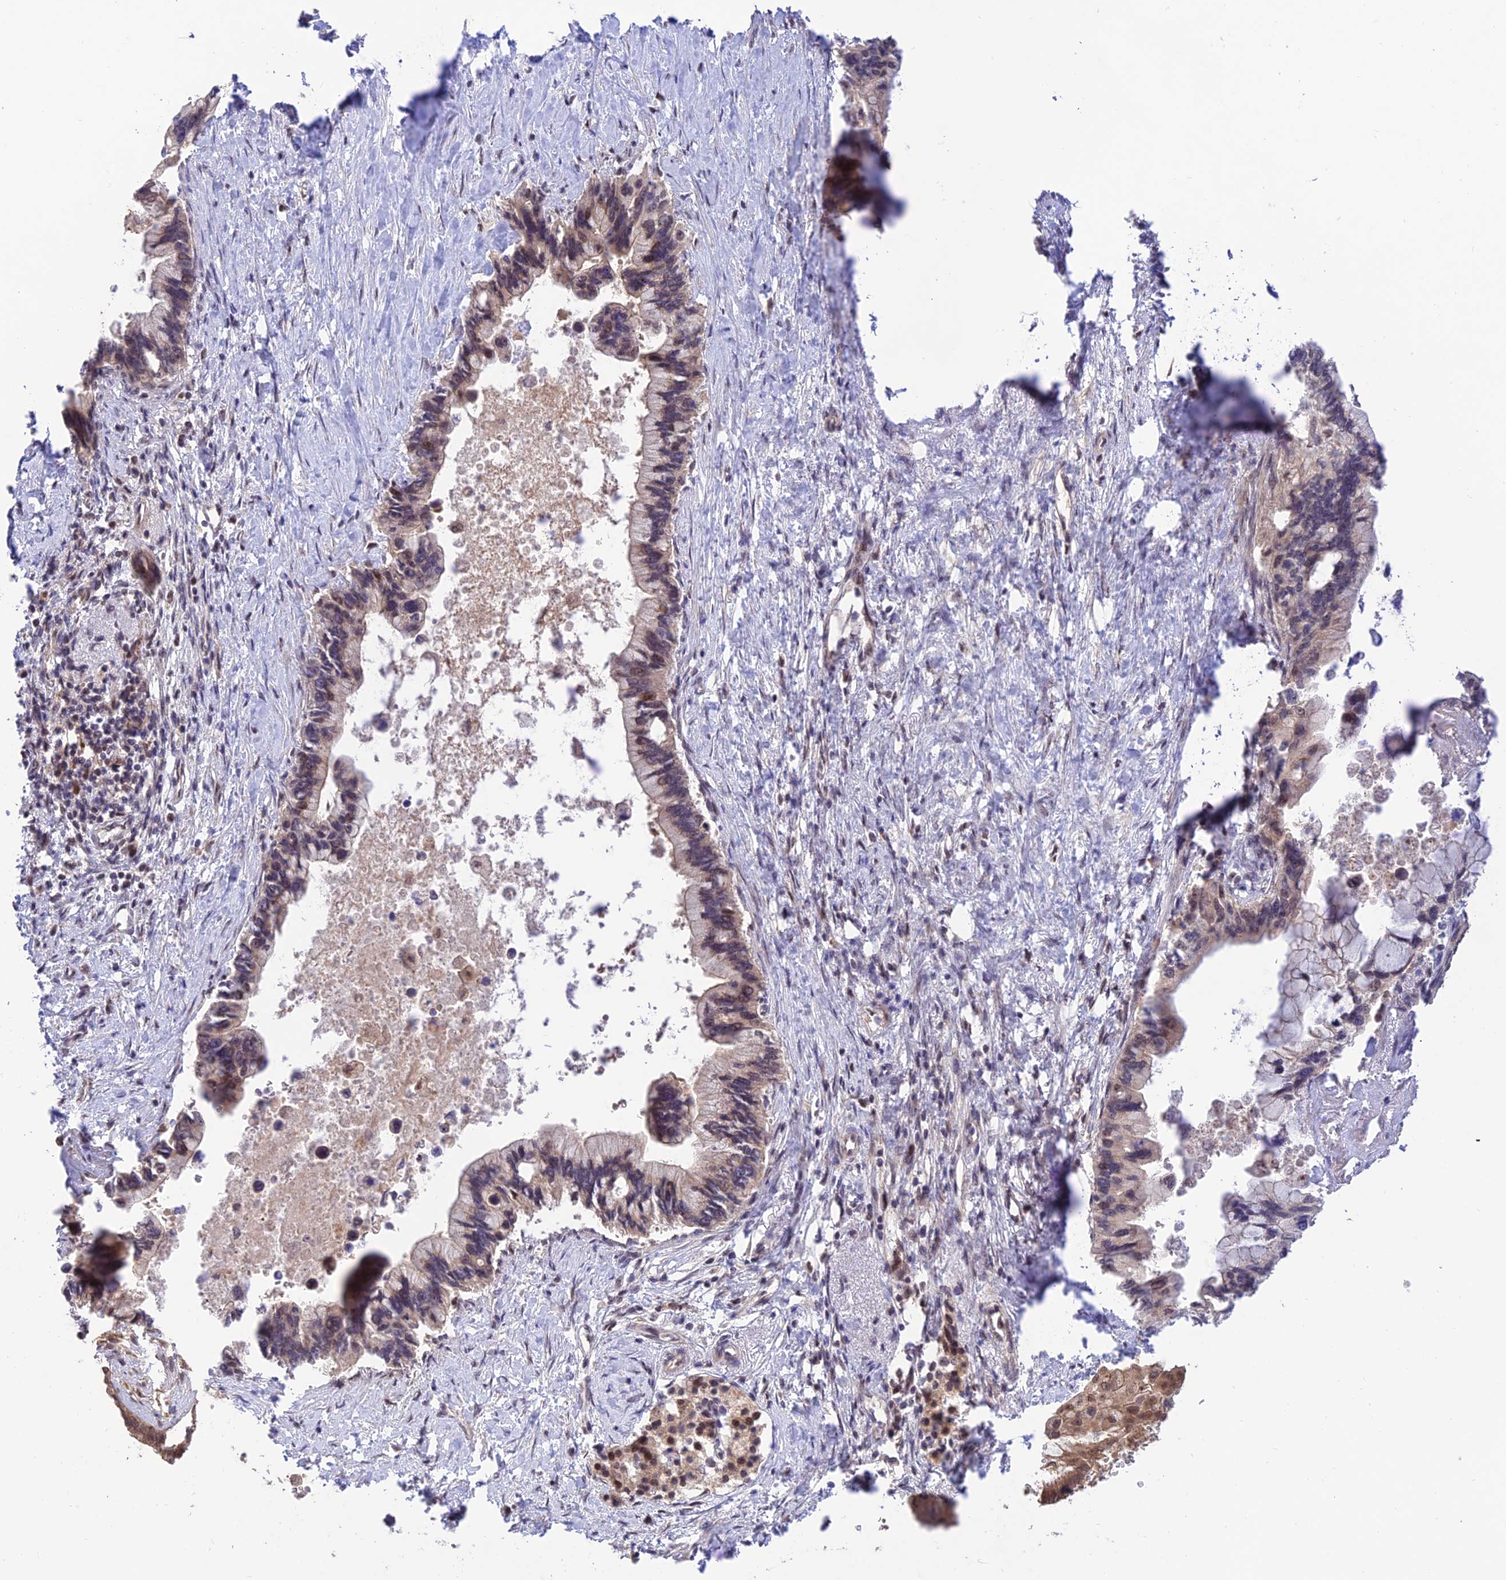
{"staining": {"intensity": "weak", "quantity": "25%-75%", "location": "nuclear"}, "tissue": "pancreatic cancer", "cell_type": "Tumor cells", "image_type": "cancer", "snomed": [{"axis": "morphology", "description": "Adenocarcinoma, NOS"}, {"axis": "topography", "description": "Pancreas"}], "caption": "Weak nuclear positivity for a protein is present in approximately 25%-75% of tumor cells of adenocarcinoma (pancreatic) using immunohistochemistry (IHC).", "gene": "REV1", "patient": {"sex": "female", "age": 83}}